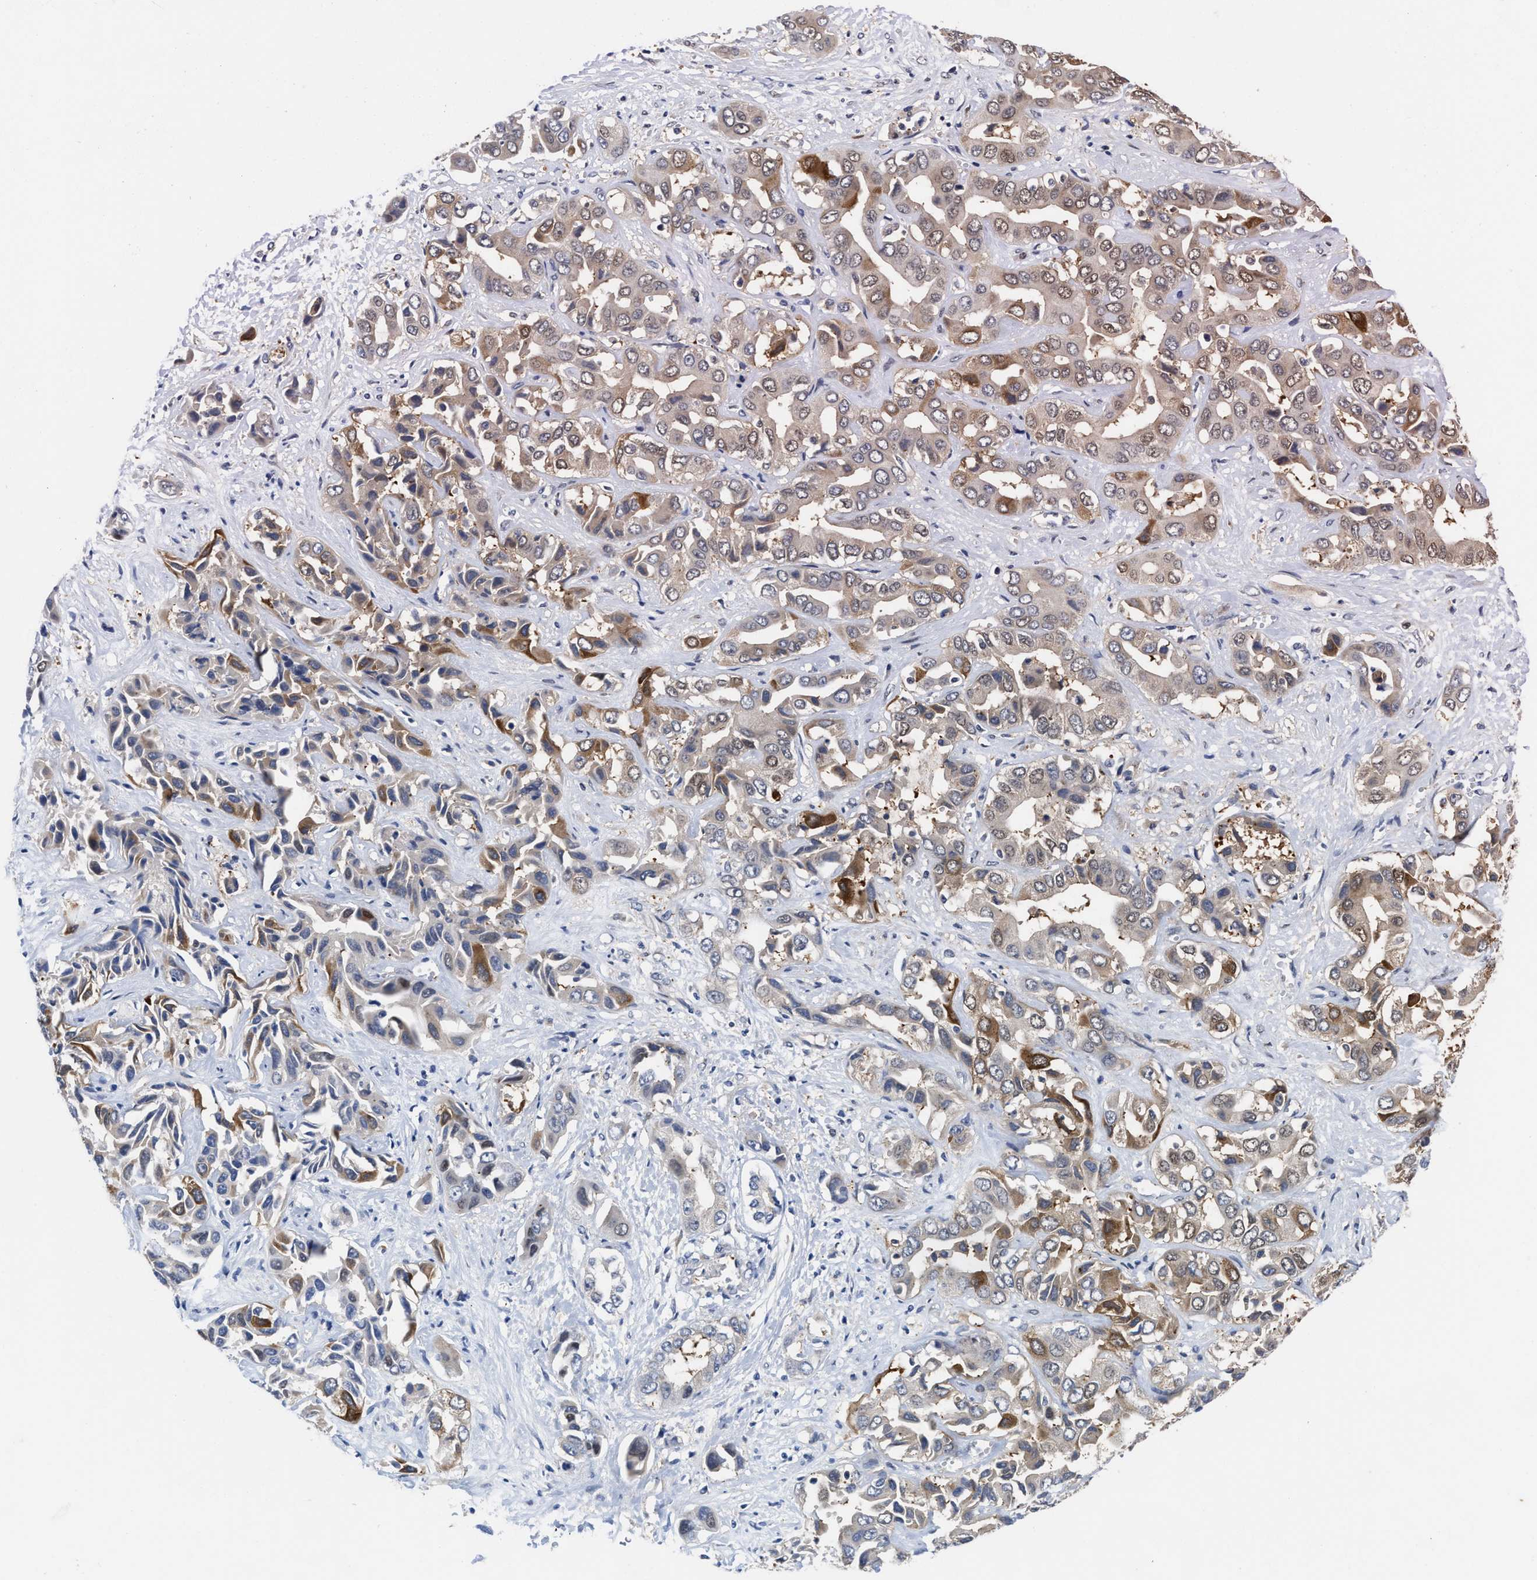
{"staining": {"intensity": "moderate", "quantity": "25%-75%", "location": "cytoplasmic/membranous"}, "tissue": "liver cancer", "cell_type": "Tumor cells", "image_type": "cancer", "snomed": [{"axis": "morphology", "description": "Cholangiocarcinoma"}, {"axis": "topography", "description": "Liver"}], "caption": "Liver cholangiocarcinoma stained for a protein (brown) reveals moderate cytoplasmic/membranous positive positivity in about 25%-75% of tumor cells.", "gene": "KIF12", "patient": {"sex": "female", "age": 52}}